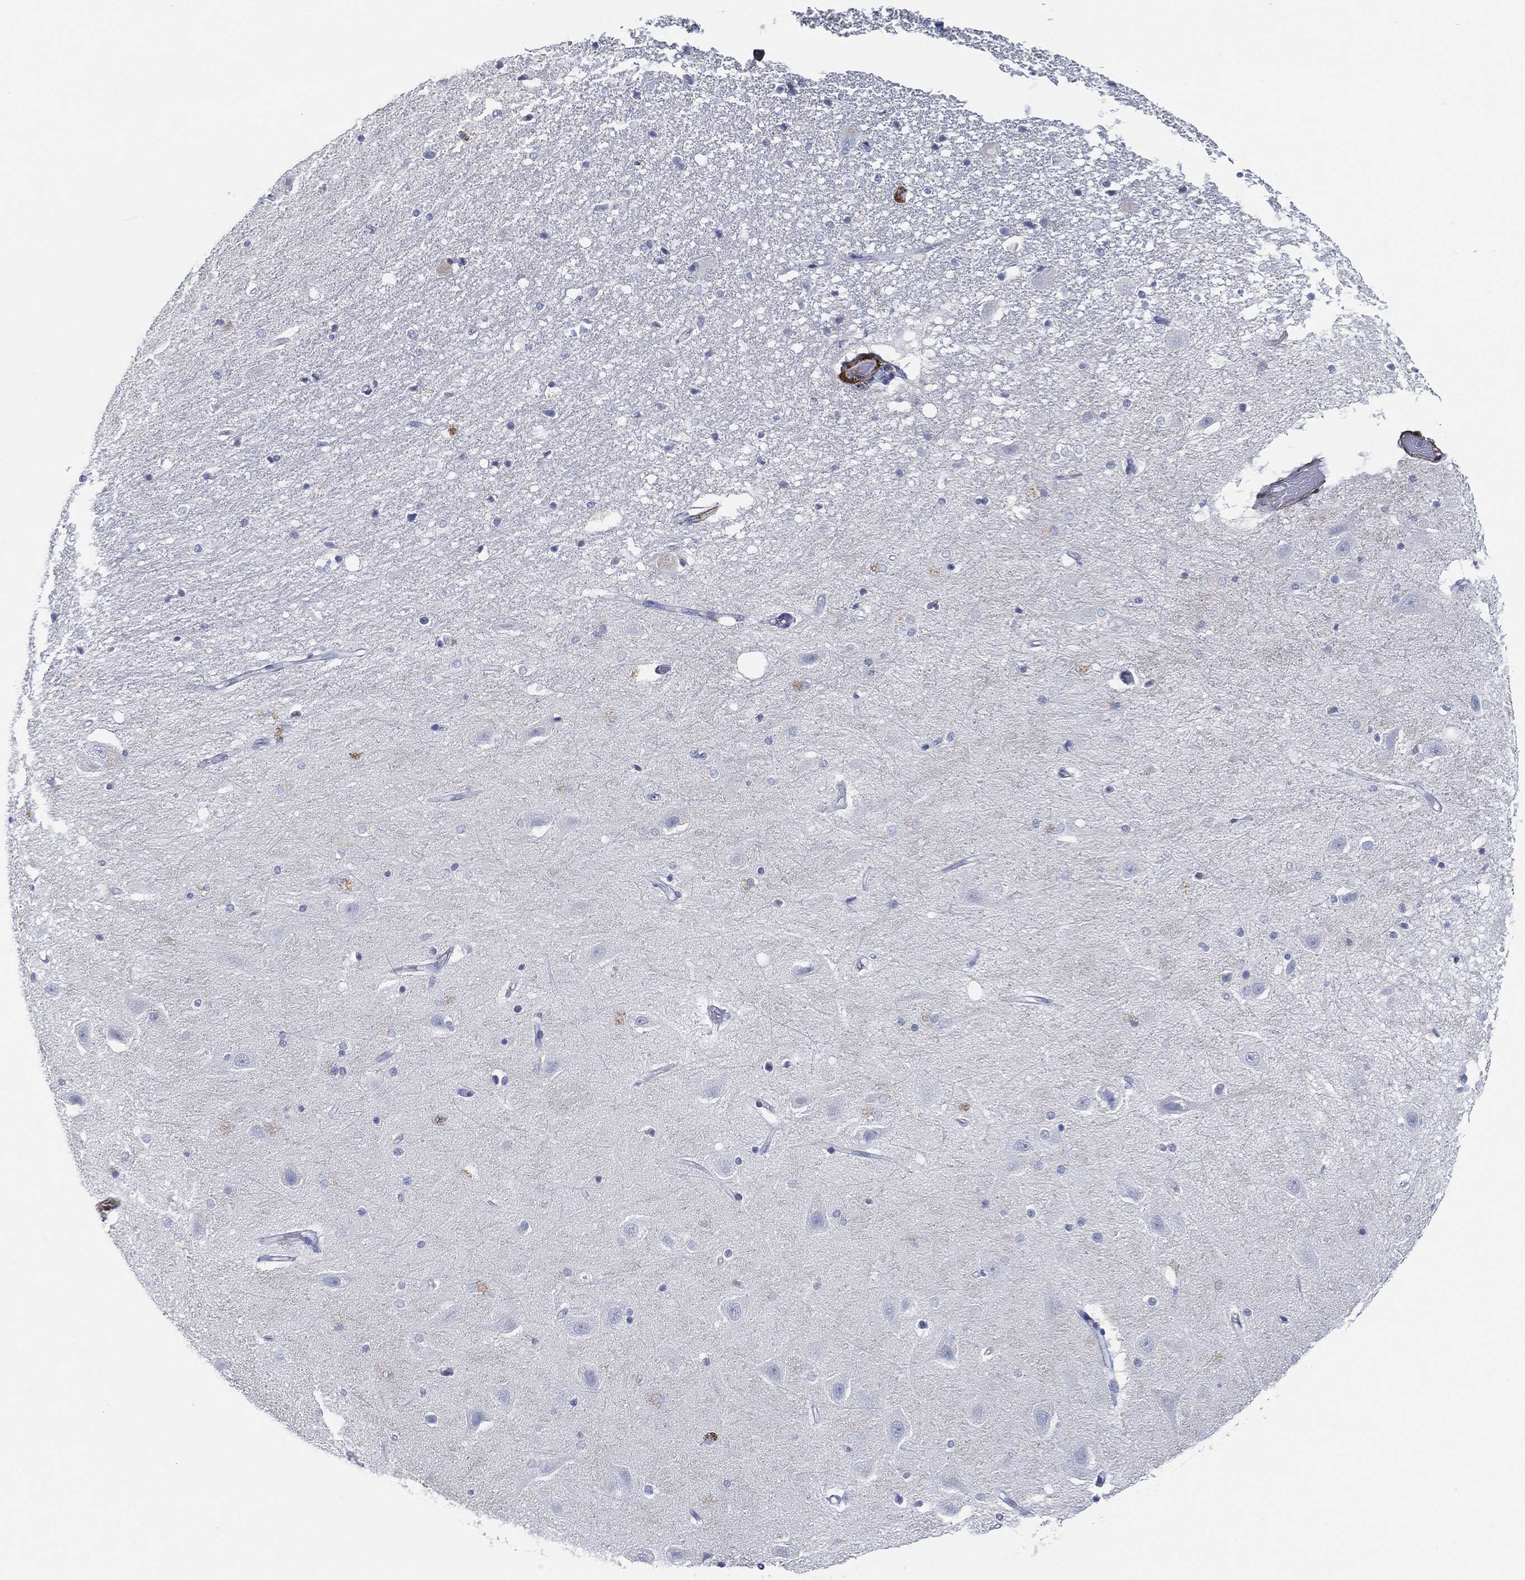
{"staining": {"intensity": "negative", "quantity": "none", "location": "none"}, "tissue": "hippocampus", "cell_type": "Glial cells", "image_type": "normal", "snomed": [{"axis": "morphology", "description": "Normal tissue, NOS"}, {"axis": "topography", "description": "Hippocampus"}], "caption": "Glial cells are negative for protein expression in normal human hippocampus. (Stains: DAB immunohistochemistry (IHC) with hematoxylin counter stain, Microscopy: brightfield microscopy at high magnification).", "gene": "TAGLN", "patient": {"sex": "male", "age": 49}}